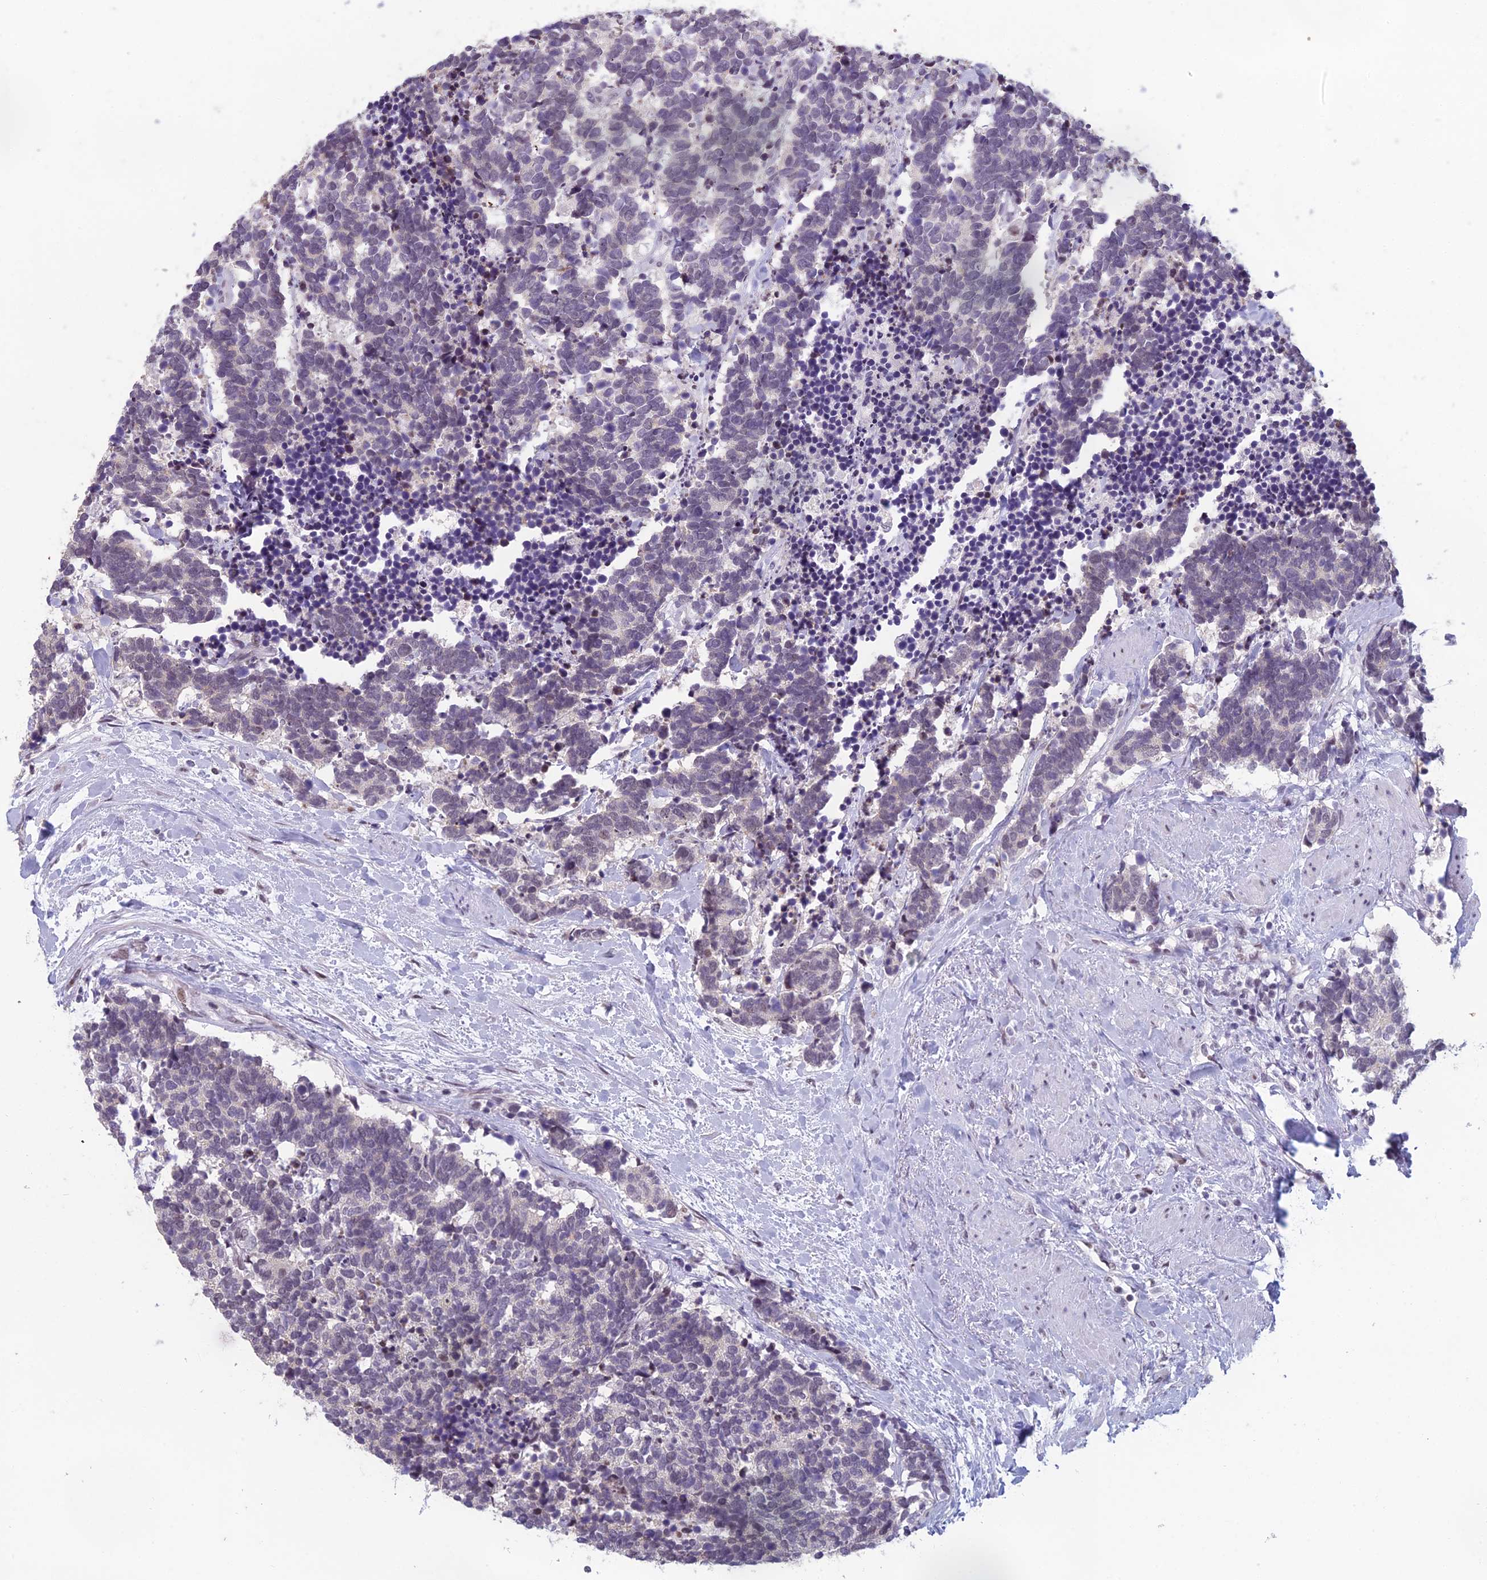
{"staining": {"intensity": "negative", "quantity": "none", "location": "none"}, "tissue": "carcinoid", "cell_type": "Tumor cells", "image_type": "cancer", "snomed": [{"axis": "morphology", "description": "Carcinoma, NOS"}, {"axis": "morphology", "description": "Carcinoid, malignant, NOS"}, {"axis": "topography", "description": "Prostate"}], "caption": "Immunohistochemistry (IHC) micrograph of neoplastic tissue: human carcinoid stained with DAB demonstrates no significant protein staining in tumor cells.", "gene": "RGS17", "patient": {"sex": "male", "age": 57}}